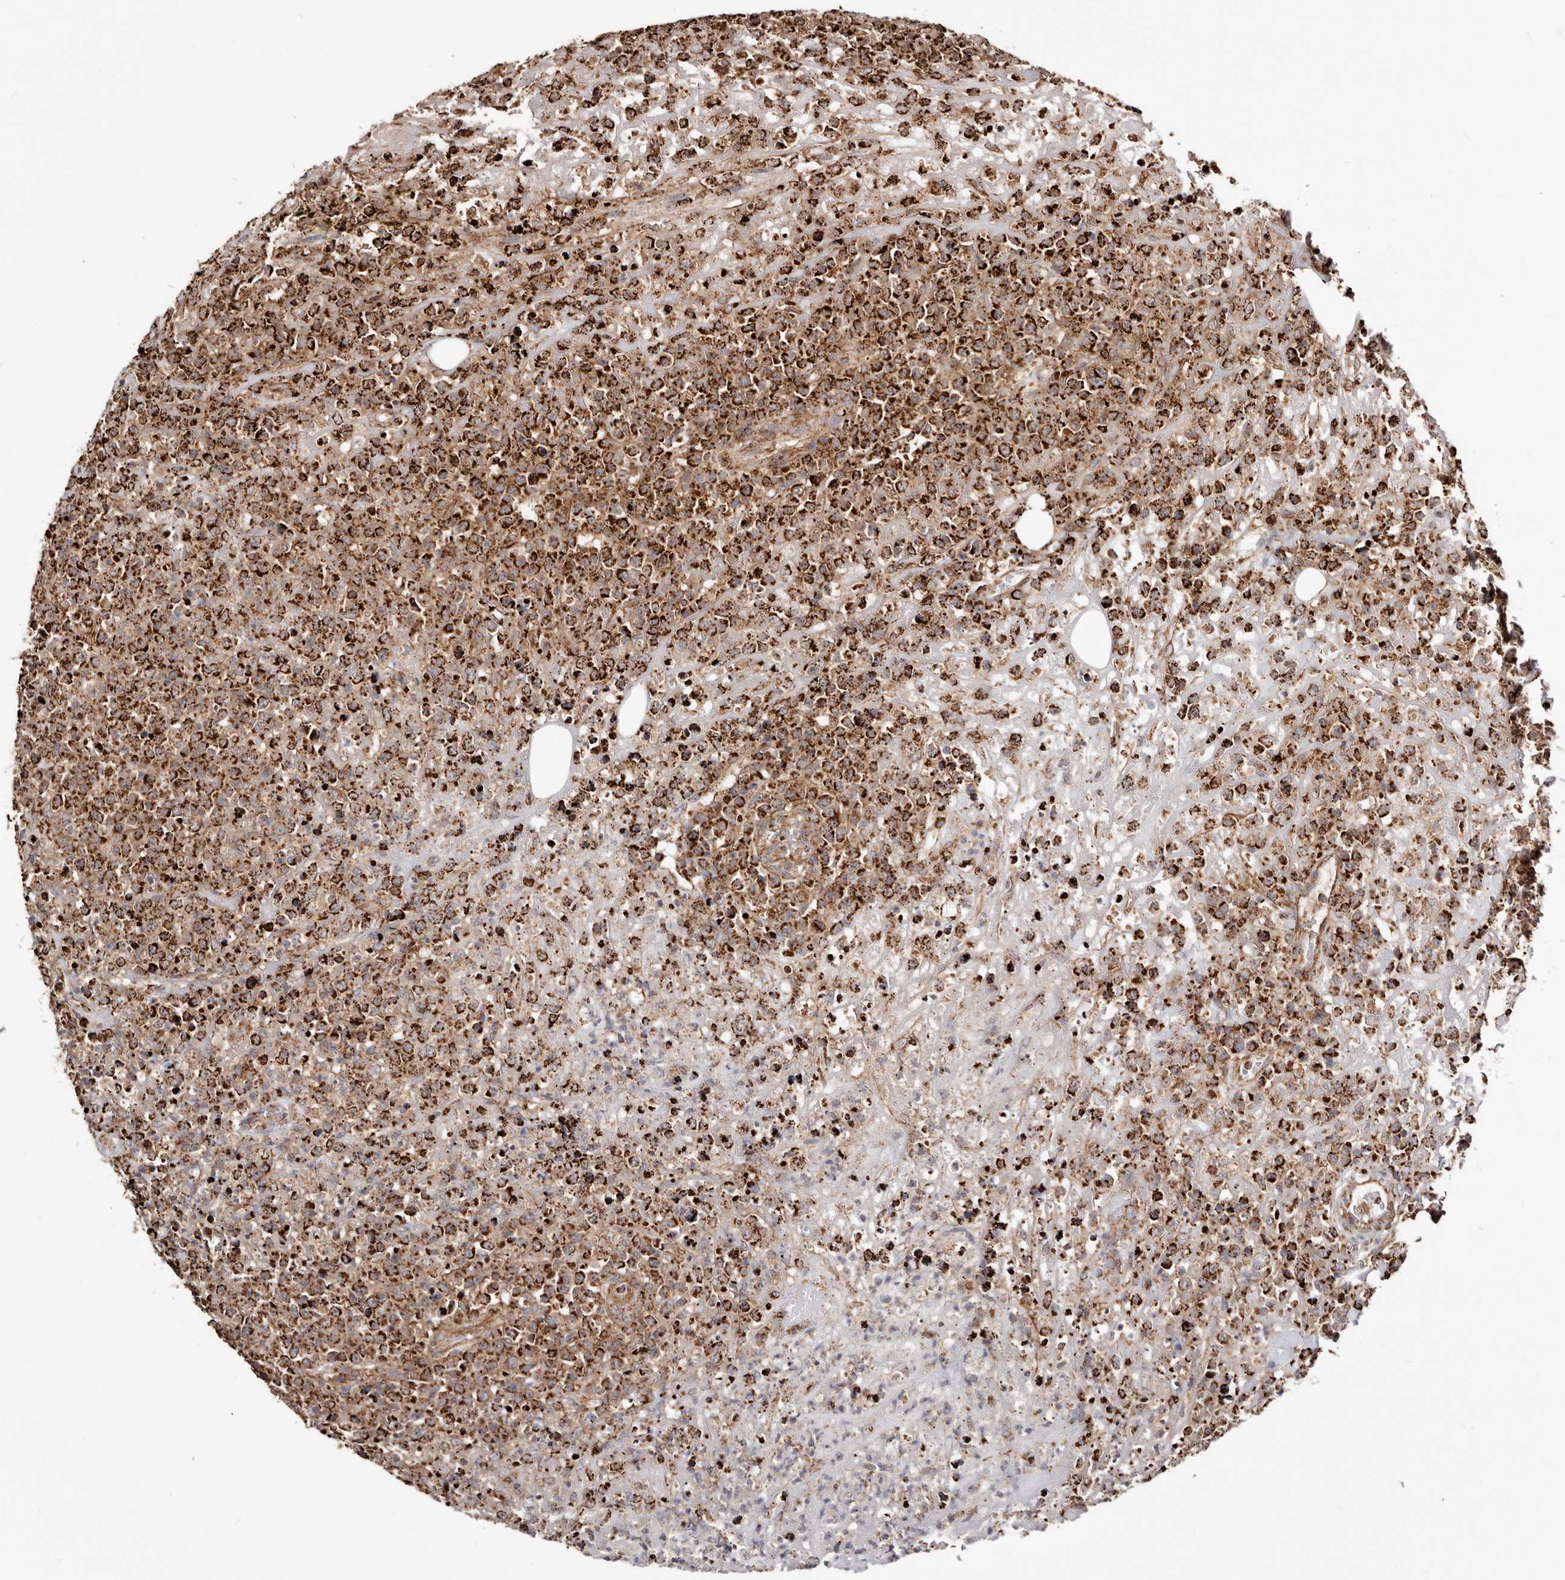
{"staining": {"intensity": "strong", "quantity": ">75%", "location": "cytoplasmic/membranous"}, "tissue": "lymphoma", "cell_type": "Tumor cells", "image_type": "cancer", "snomed": [{"axis": "morphology", "description": "Malignant lymphoma, non-Hodgkin's type, High grade"}, {"axis": "topography", "description": "Colon"}], "caption": "Immunohistochemical staining of malignant lymphoma, non-Hodgkin's type (high-grade) shows high levels of strong cytoplasmic/membranous staining in approximately >75% of tumor cells.", "gene": "PRKACB", "patient": {"sex": "female", "age": 53}}